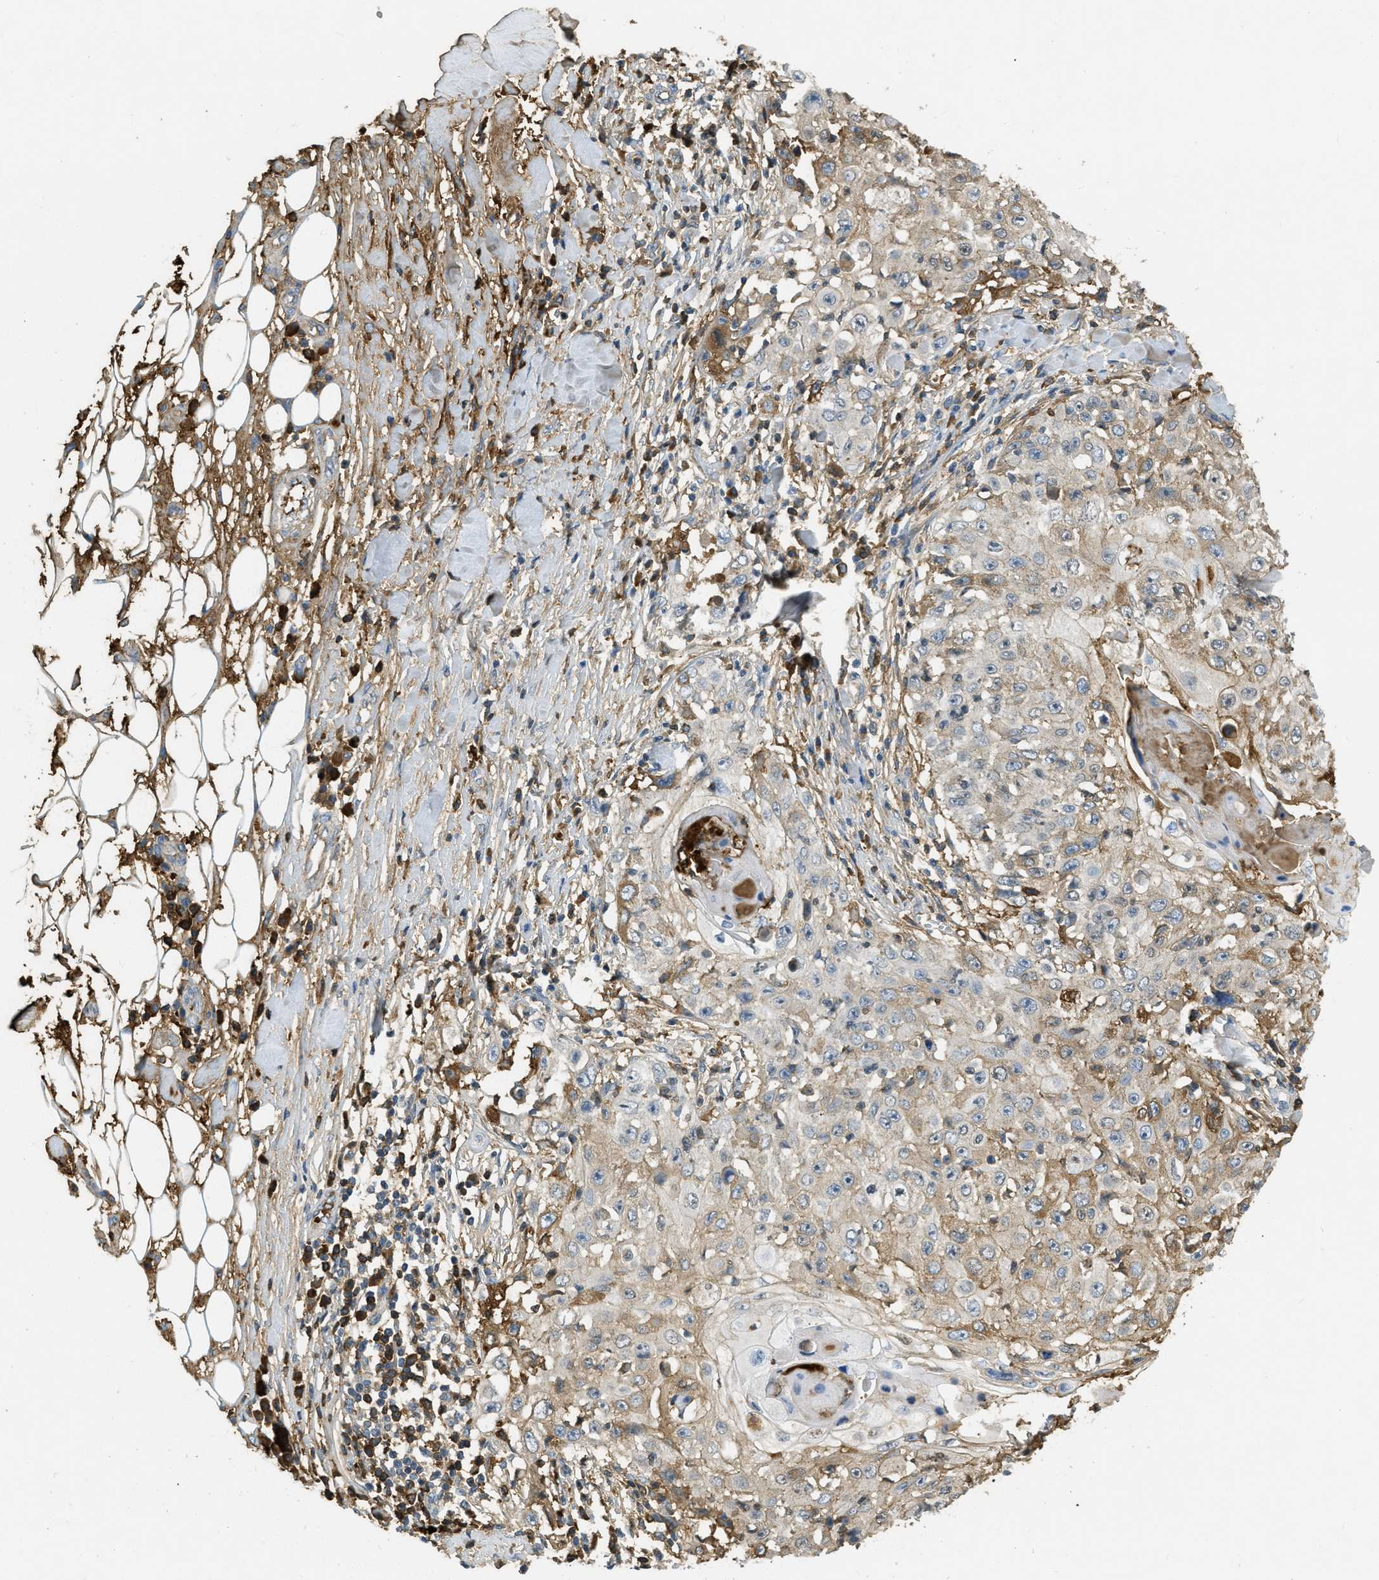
{"staining": {"intensity": "moderate", "quantity": ">75%", "location": "cytoplasmic/membranous"}, "tissue": "skin cancer", "cell_type": "Tumor cells", "image_type": "cancer", "snomed": [{"axis": "morphology", "description": "Squamous cell carcinoma, NOS"}, {"axis": "topography", "description": "Skin"}], "caption": "About >75% of tumor cells in human skin squamous cell carcinoma exhibit moderate cytoplasmic/membranous protein positivity as visualized by brown immunohistochemical staining.", "gene": "PRTN3", "patient": {"sex": "male", "age": 86}}